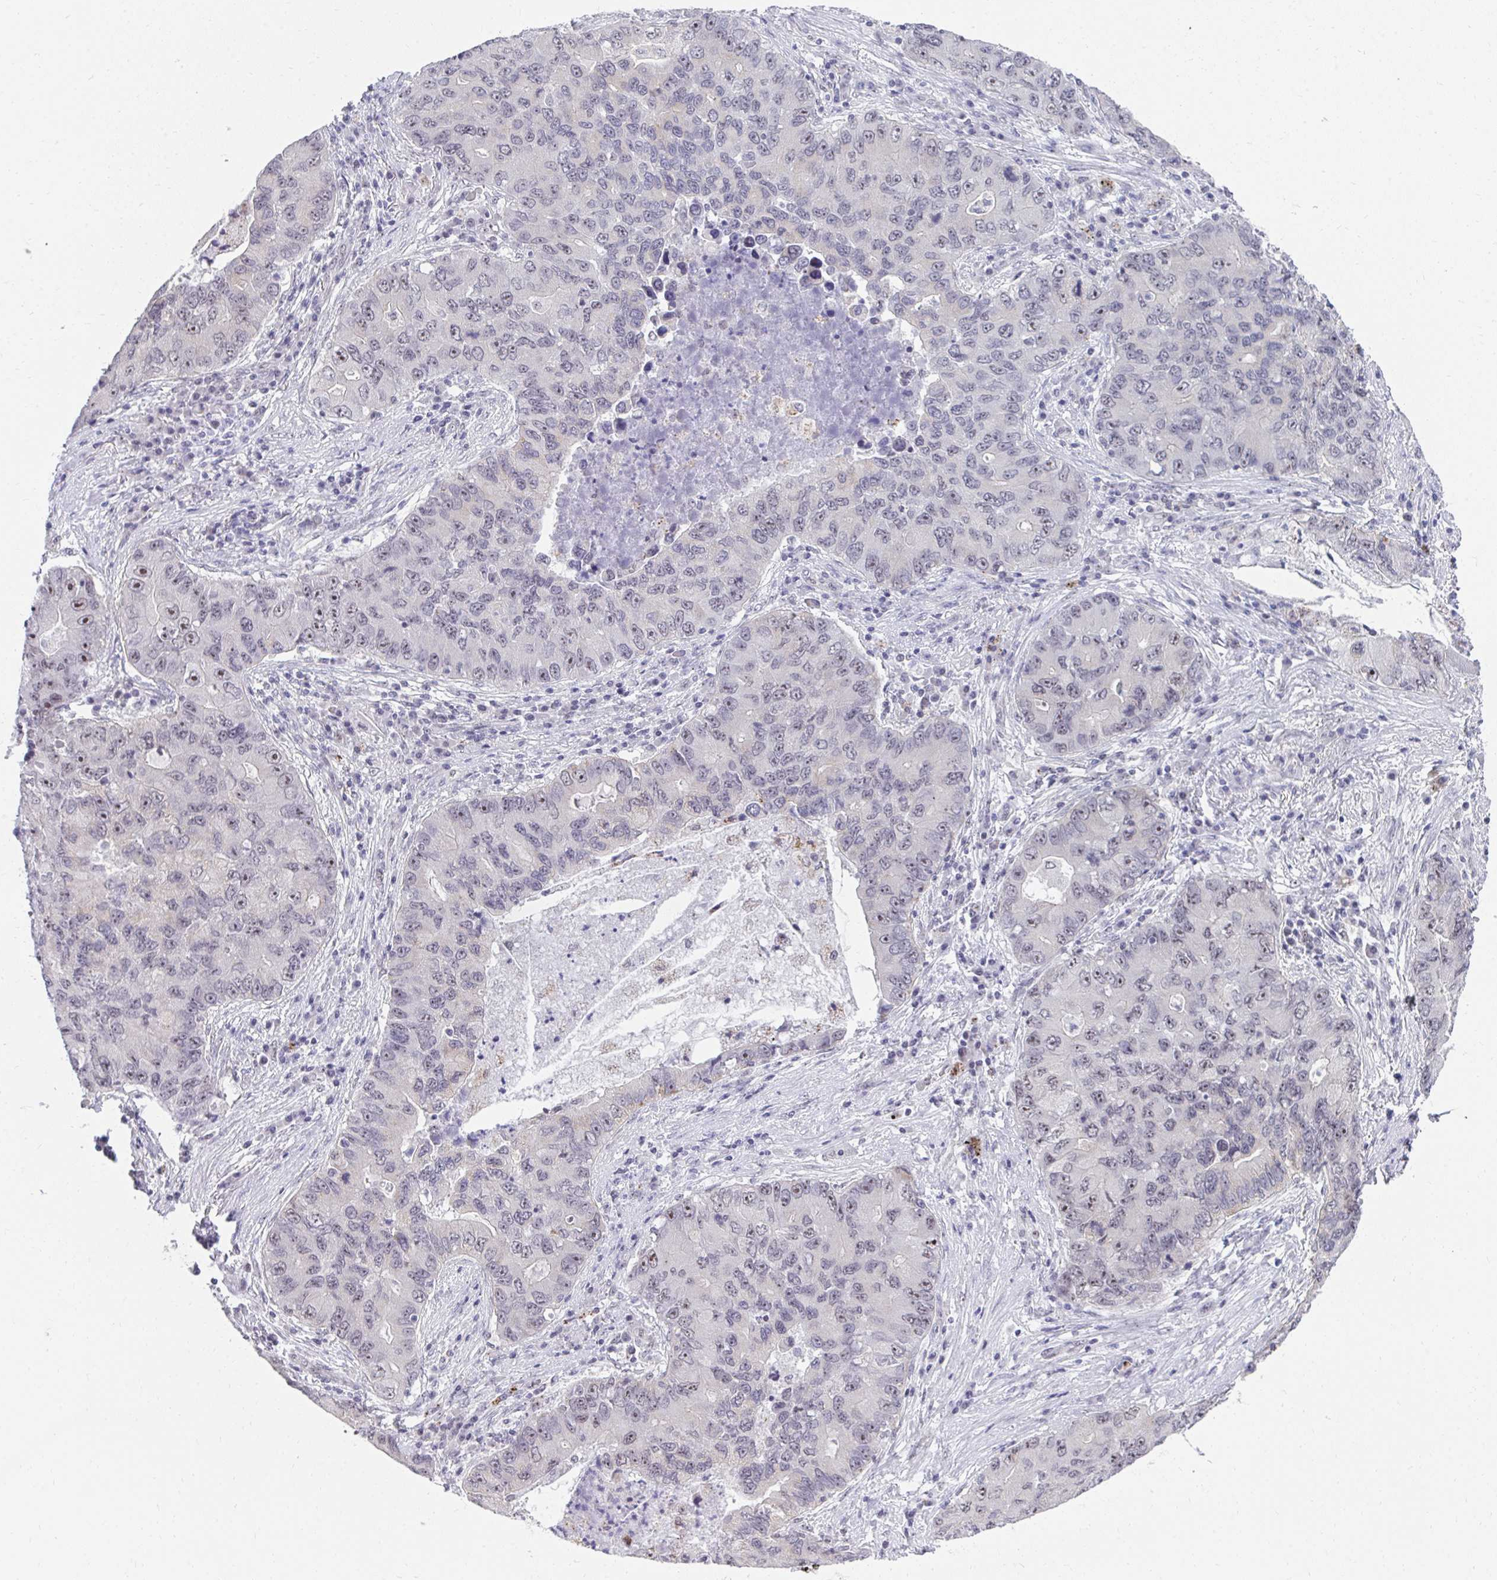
{"staining": {"intensity": "negative", "quantity": "none", "location": "none"}, "tissue": "lung cancer", "cell_type": "Tumor cells", "image_type": "cancer", "snomed": [{"axis": "morphology", "description": "Adenocarcinoma, NOS"}, {"axis": "morphology", "description": "Adenocarcinoma, metastatic, NOS"}, {"axis": "topography", "description": "Lymph node"}, {"axis": "topography", "description": "Lung"}], "caption": "Tumor cells are negative for brown protein staining in metastatic adenocarcinoma (lung).", "gene": "HIRA", "patient": {"sex": "female", "age": 54}}